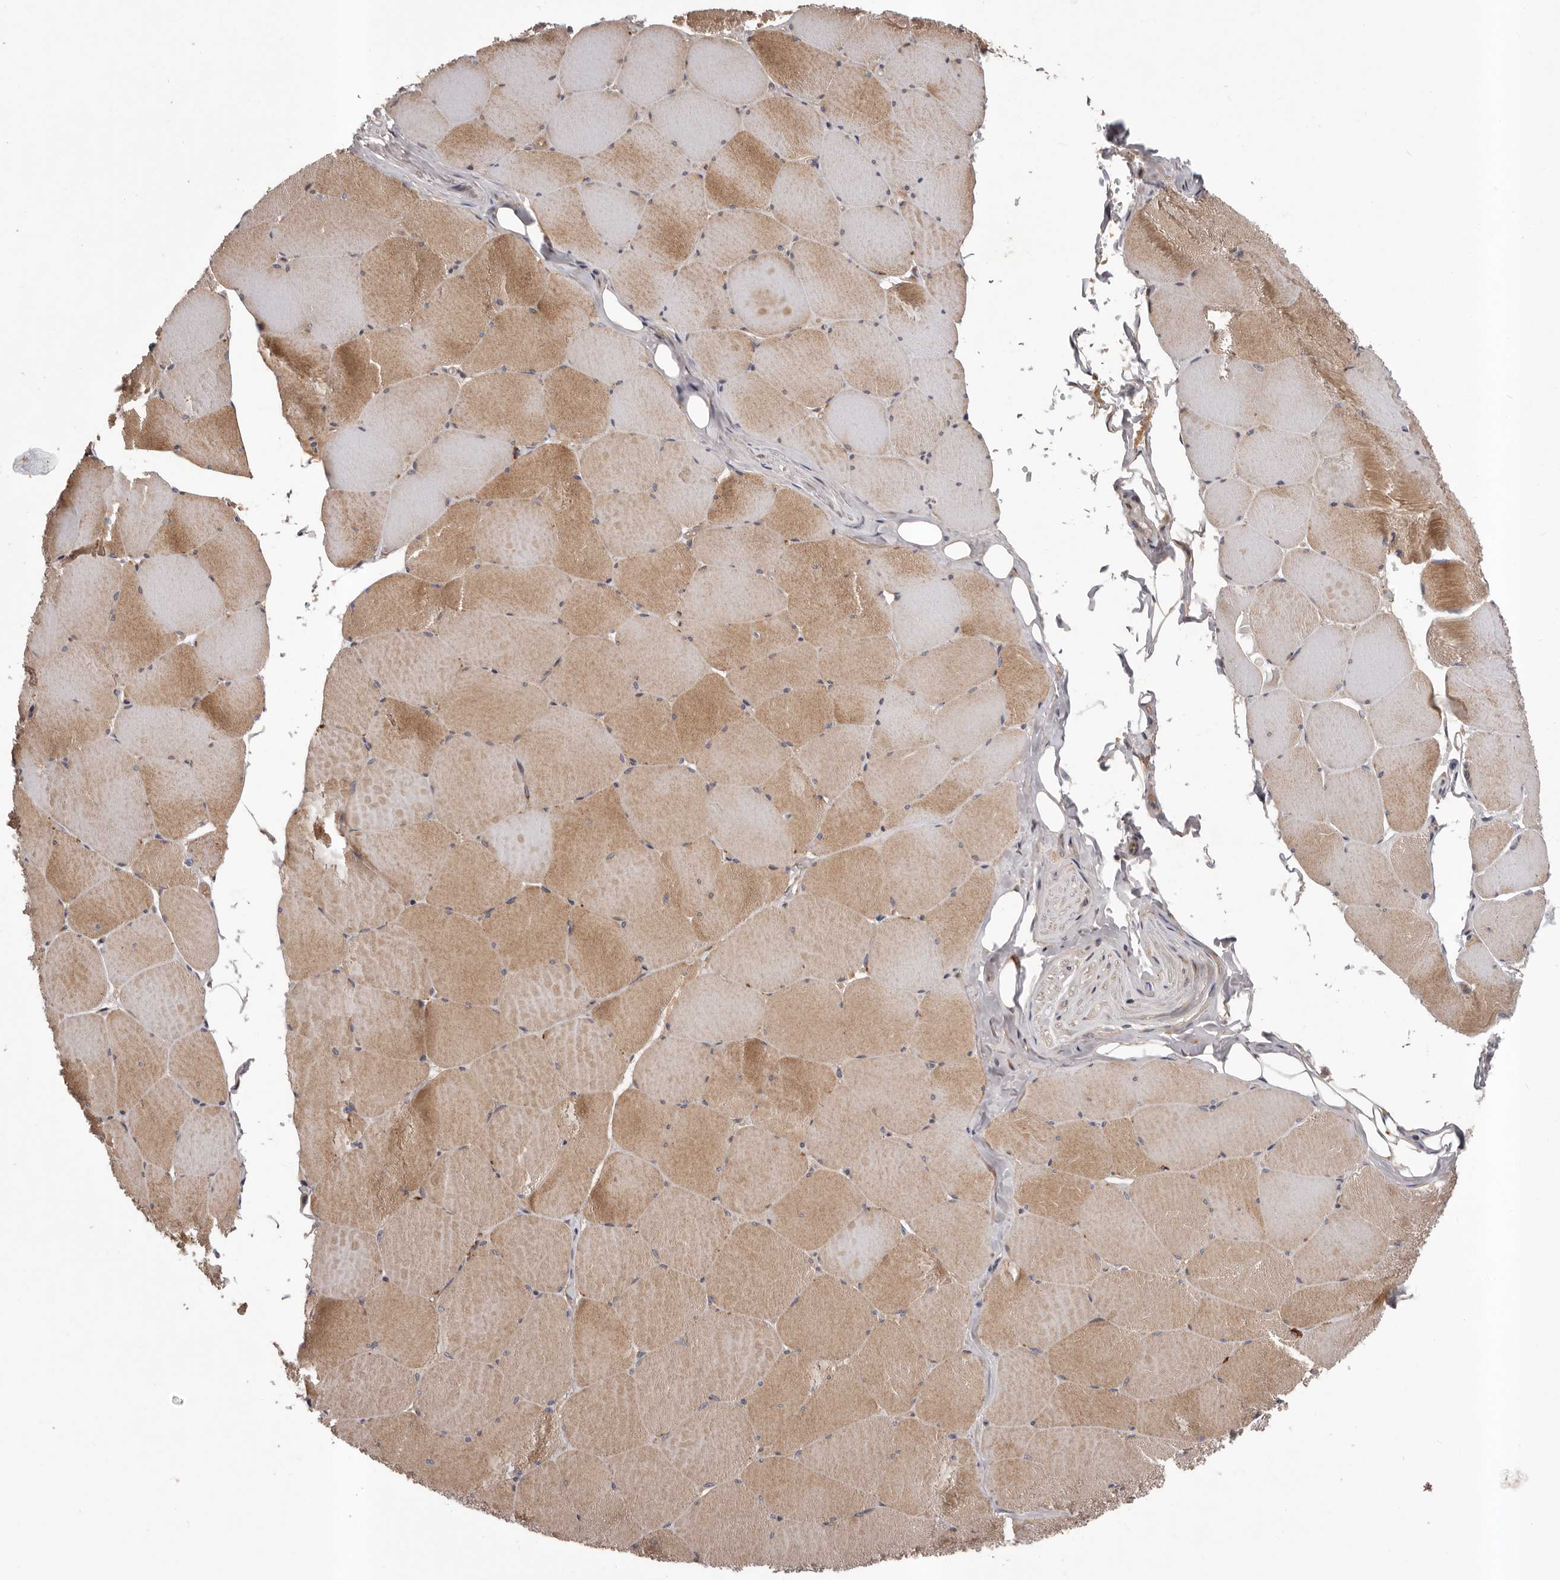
{"staining": {"intensity": "strong", "quantity": "25%-75%", "location": "cytoplasmic/membranous"}, "tissue": "skeletal muscle", "cell_type": "Myocytes", "image_type": "normal", "snomed": [{"axis": "morphology", "description": "Normal tissue, NOS"}, {"axis": "topography", "description": "Skeletal muscle"}, {"axis": "topography", "description": "Head-Neck"}], "caption": "IHC staining of unremarkable skeletal muscle, which exhibits high levels of strong cytoplasmic/membranous staining in about 25%-75% of myocytes indicating strong cytoplasmic/membranous protein staining. The staining was performed using DAB (brown) for protein detection and nuclei were counterstained in hematoxylin (blue).", "gene": "PRKD1", "patient": {"sex": "male", "age": 66}}